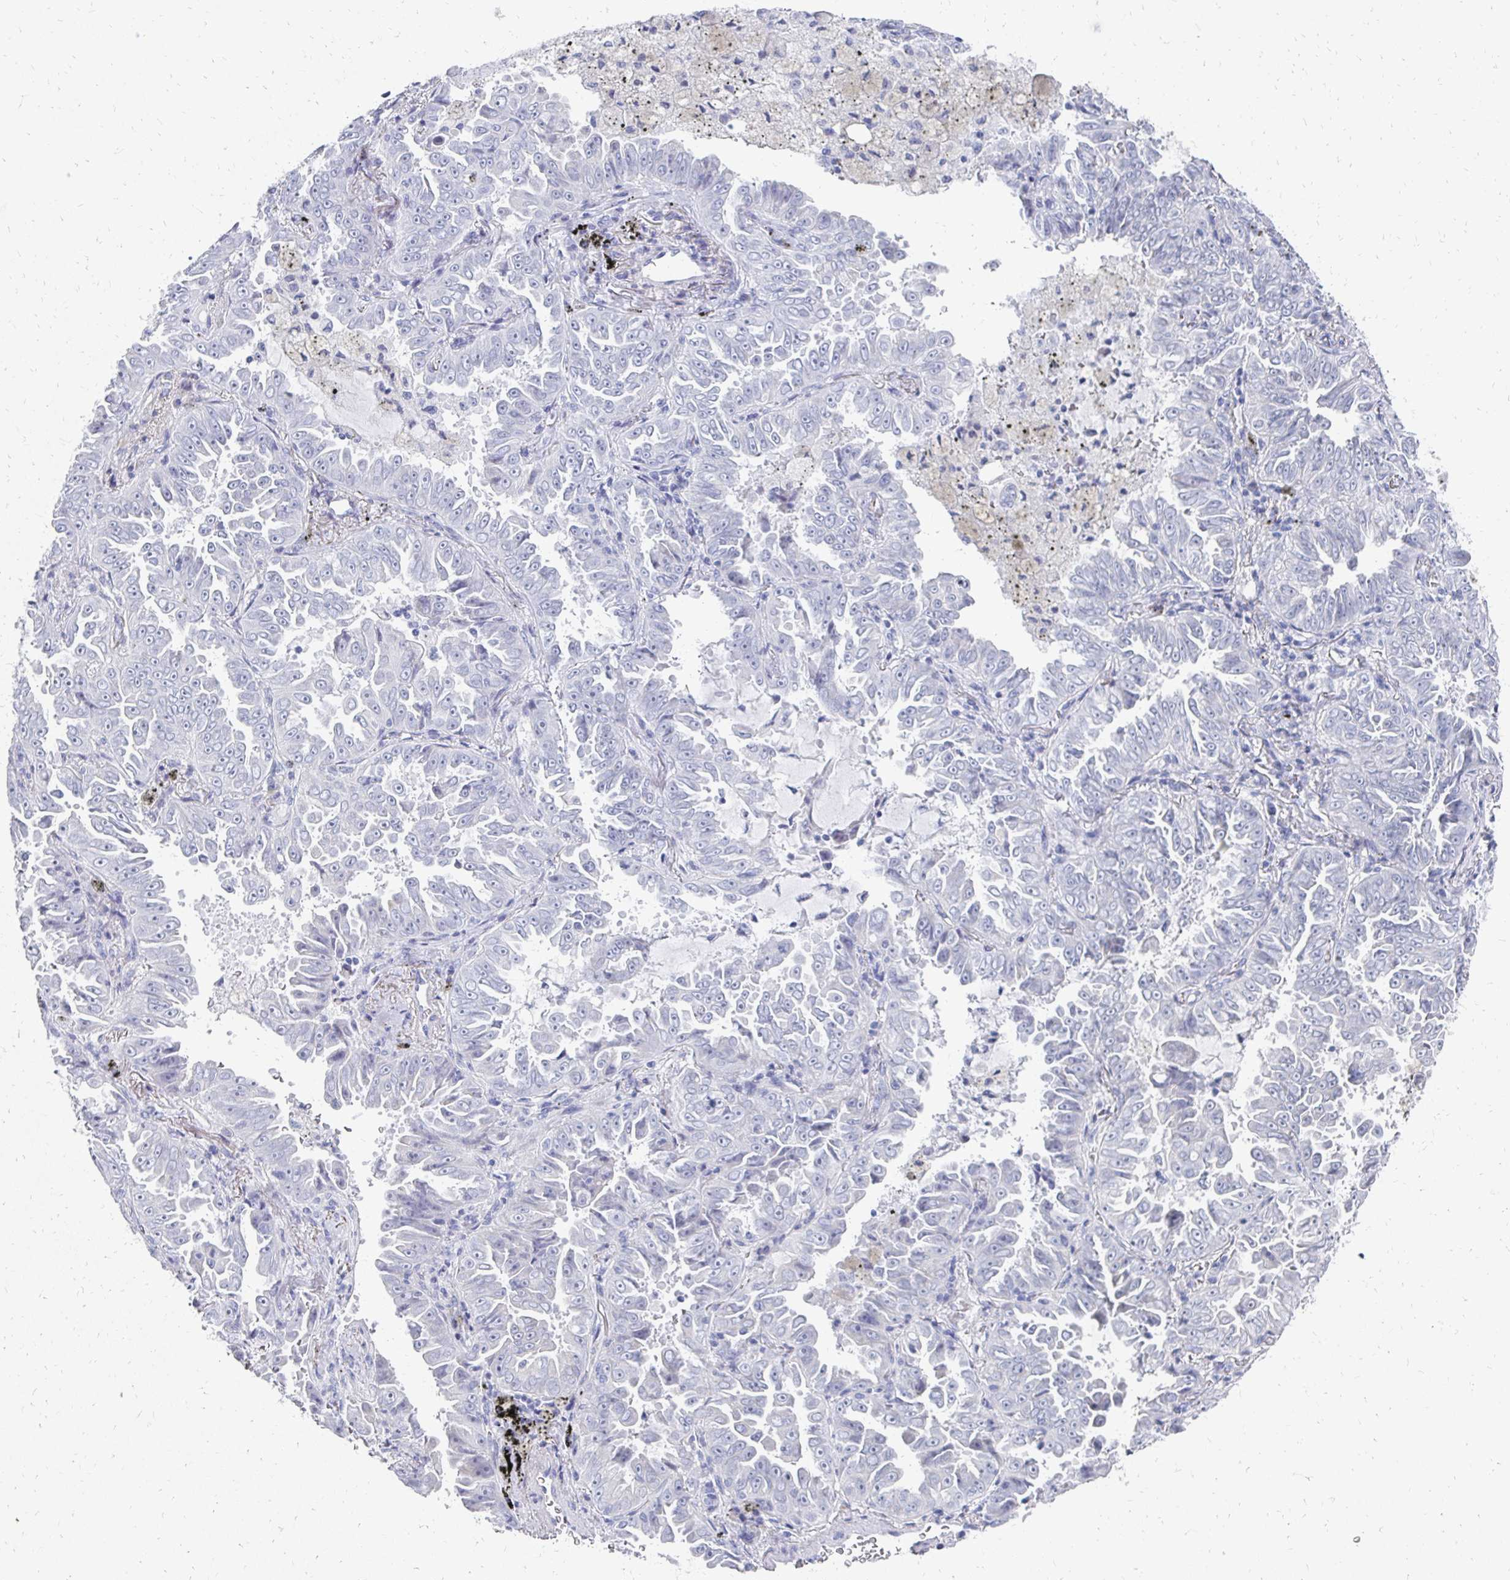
{"staining": {"intensity": "negative", "quantity": "none", "location": "none"}, "tissue": "lung cancer", "cell_type": "Tumor cells", "image_type": "cancer", "snomed": [{"axis": "morphology", "description": "Adenocarcinoma, NOS"}, {"axis": "topography", "description": "Lung"}], "caption": "This is a photomicrograph of IHC staining of adenocarcinoma (lung), which shows no expression in tumor cells. (DAB (3,3'-diaminobenzidine) immunohistochemistry (IHC), high magnification).", "gene": "SYCP3", "patient": {"sex": "female", "age": 52}}